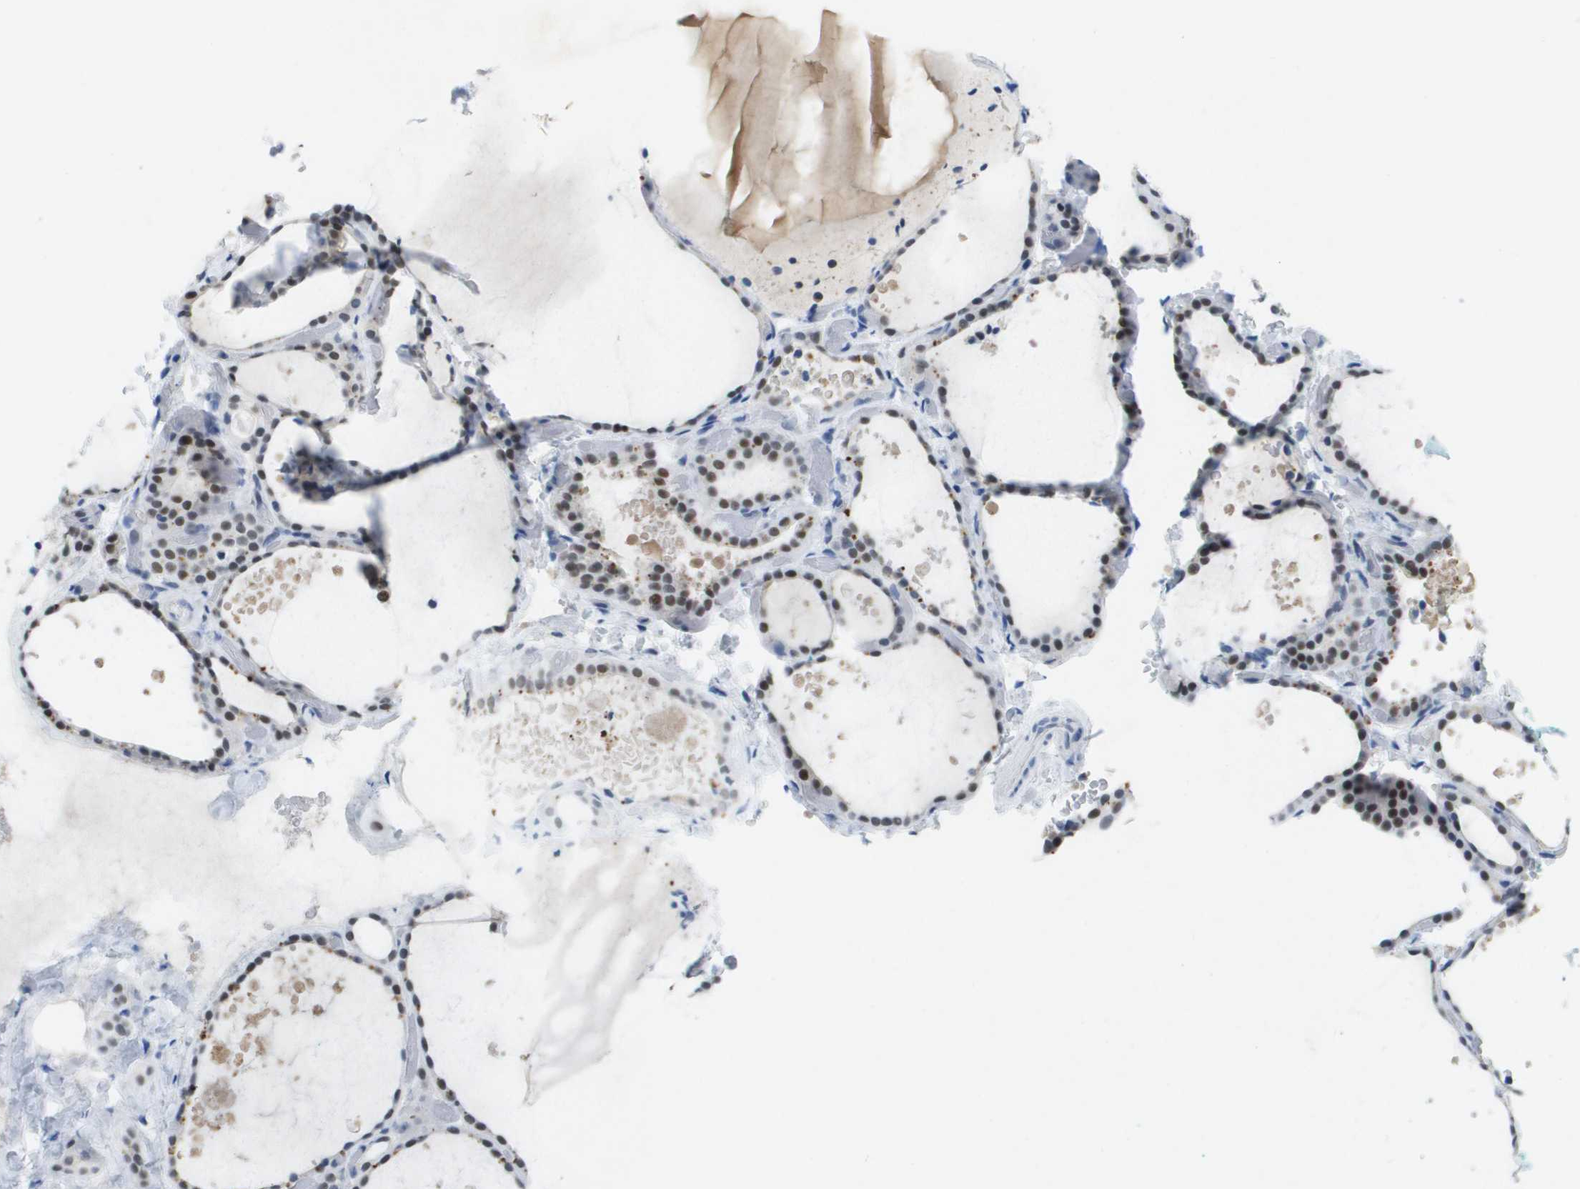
{"staining": {"intensity": "strong", "quantity": ">75%", "location": "nuclear"}, "tissue": "thyroid gland", "cell_type": "Glandular cells", "image_type": "normal", "snomed": [{"axis": "morphology", "description": "Normal tissue, NOS"}, {"axis": "topography", "description": "Thyroid gland"}], "caption": "Glandular cells reveal strong nuclear expression in about >75% of cells in unremarkable thyroid gland. The protein of interest is shown in brown color, while the nuclei are stained blue.", "gene": "TP53RK", "patient": {"sex": "female", "age": 44}}